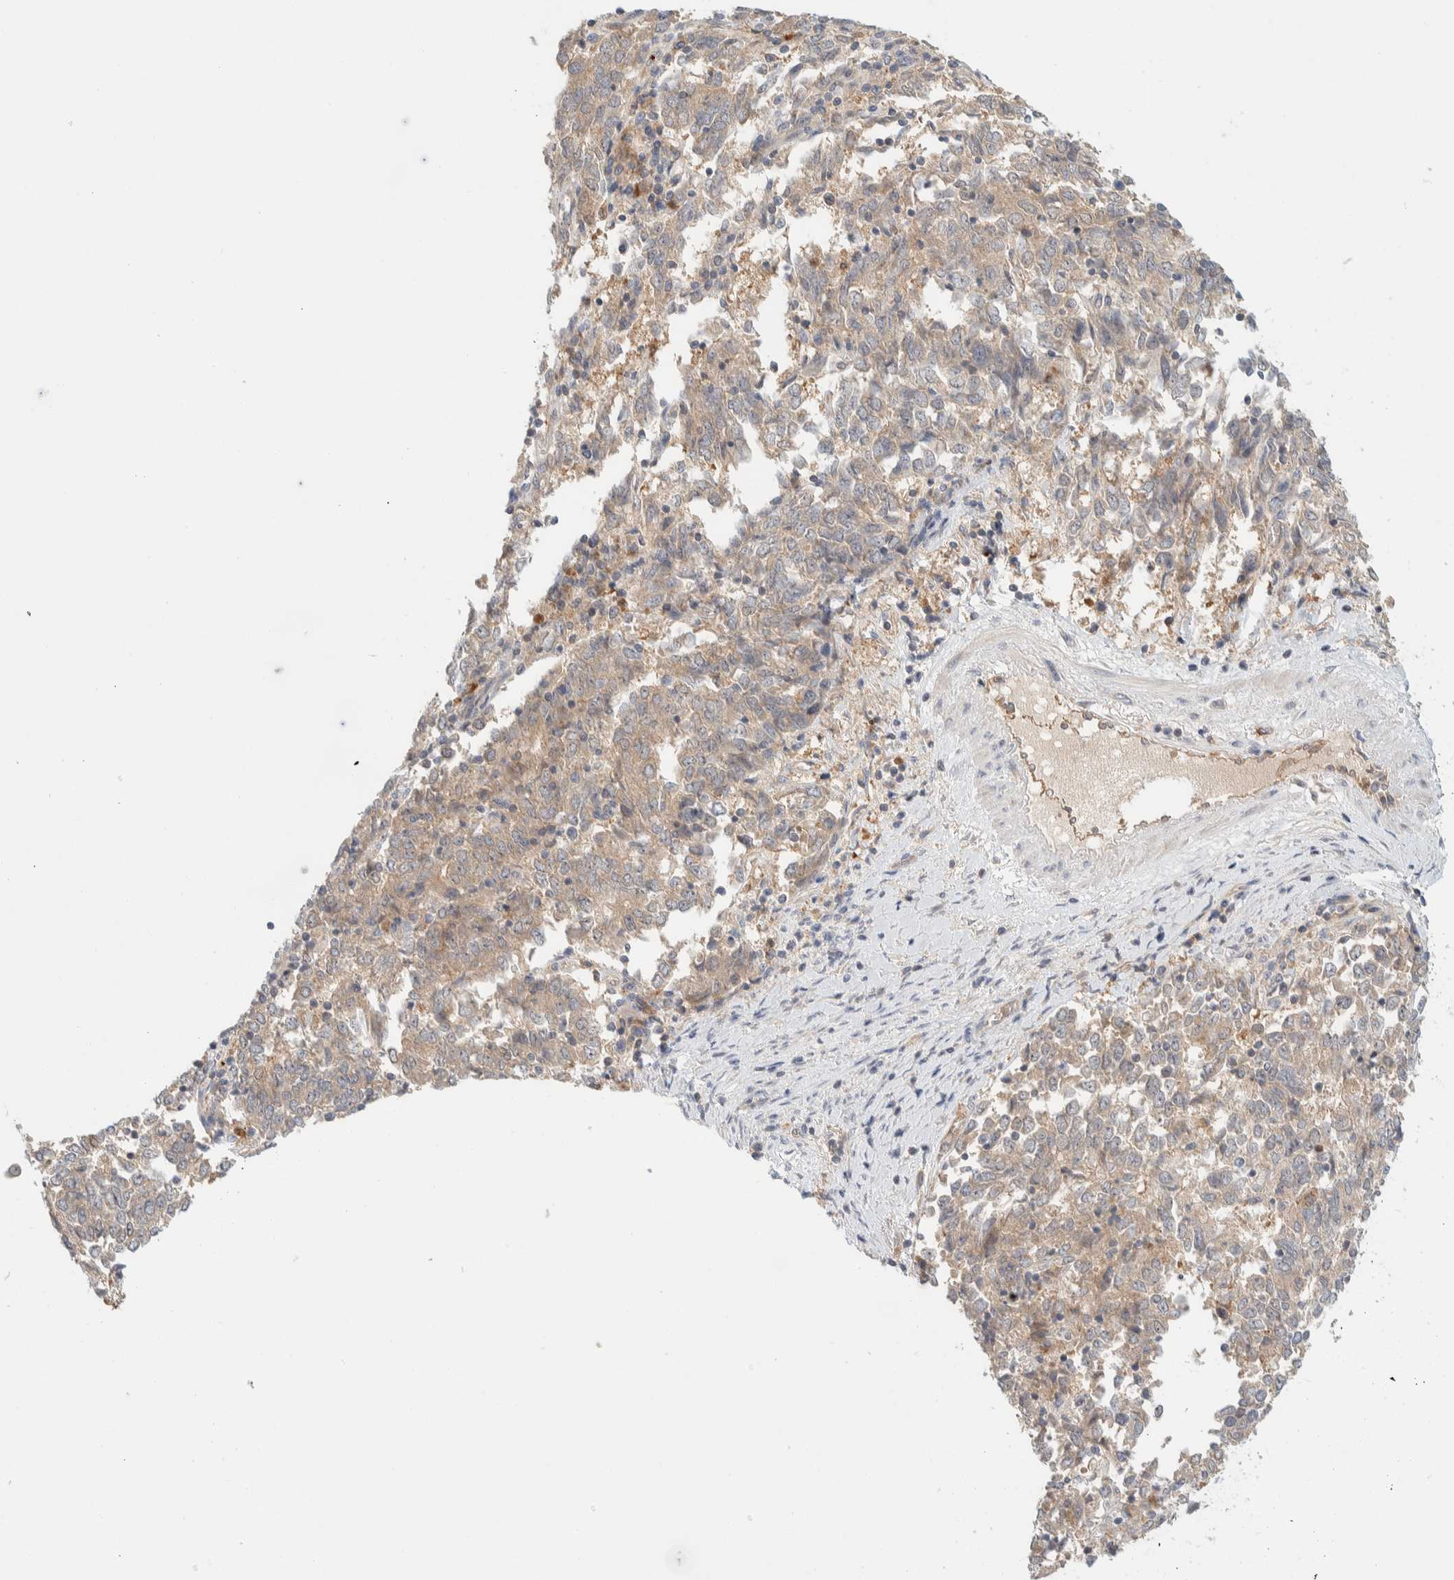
{"staining": {"intensity": "weak", "quantity": ">75%", "location": "cytoplasmic/membranous"}, "tissue": "endometrial cancer", "cell_type": "Tumor cells", "image_type": "cancer", "snomed": [{"axis": "morphology", "description": "Adenocarcinoma, NOS"}, {"axis": "topography", "description": "Endometrium"}], "caption": "A histopathology image of human endometrial adenocarcinoma stained for a protein shows weak cytoplasmic/membranous brown staining in tumor cells. (brown staining indicates protein expression, while blue staining denotes nuclei).", "gene": "GCLM", "patient": {"sex": "female", "age": 80}}